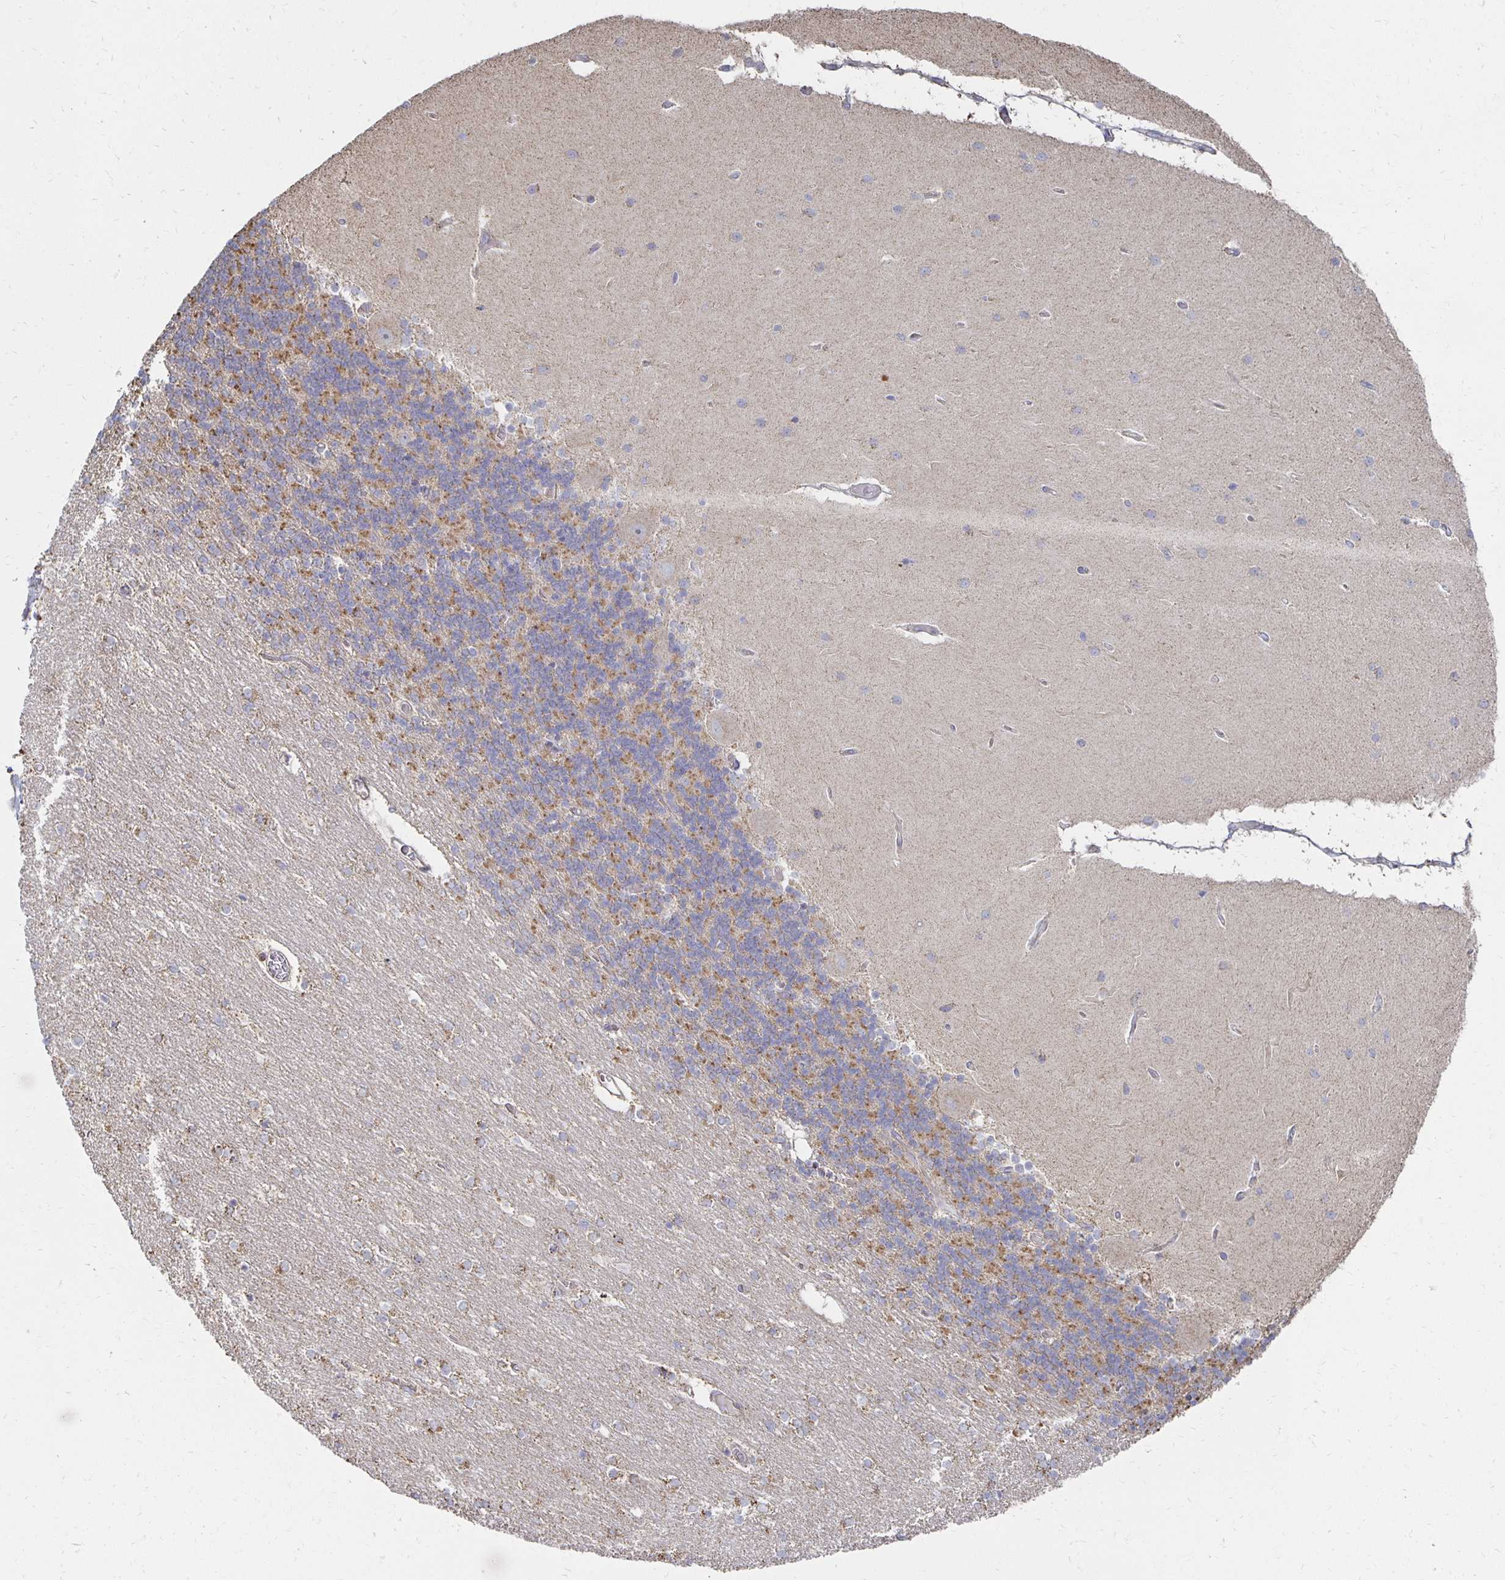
{"staining": {"intensity": "moderate", "quantity": "25%-75%", "location": "cytoplasmic/membranous"}, "tissue": "cerebellum", "cell_type": "Cells in granular layer", "image_type": "normal", "snomed": [{"axis": "morphology", "description": "Normal tissue, NOS"}, {"axis": "topography", "description": "Cerebellum"}], "caption": "A brown stain highlights moderate cytoplasmic/membranous expression of a protein in cells in granular layer of normal cerebellum.", "gene": "NKX2", "patient": {"sex": "female", "age": 54}}